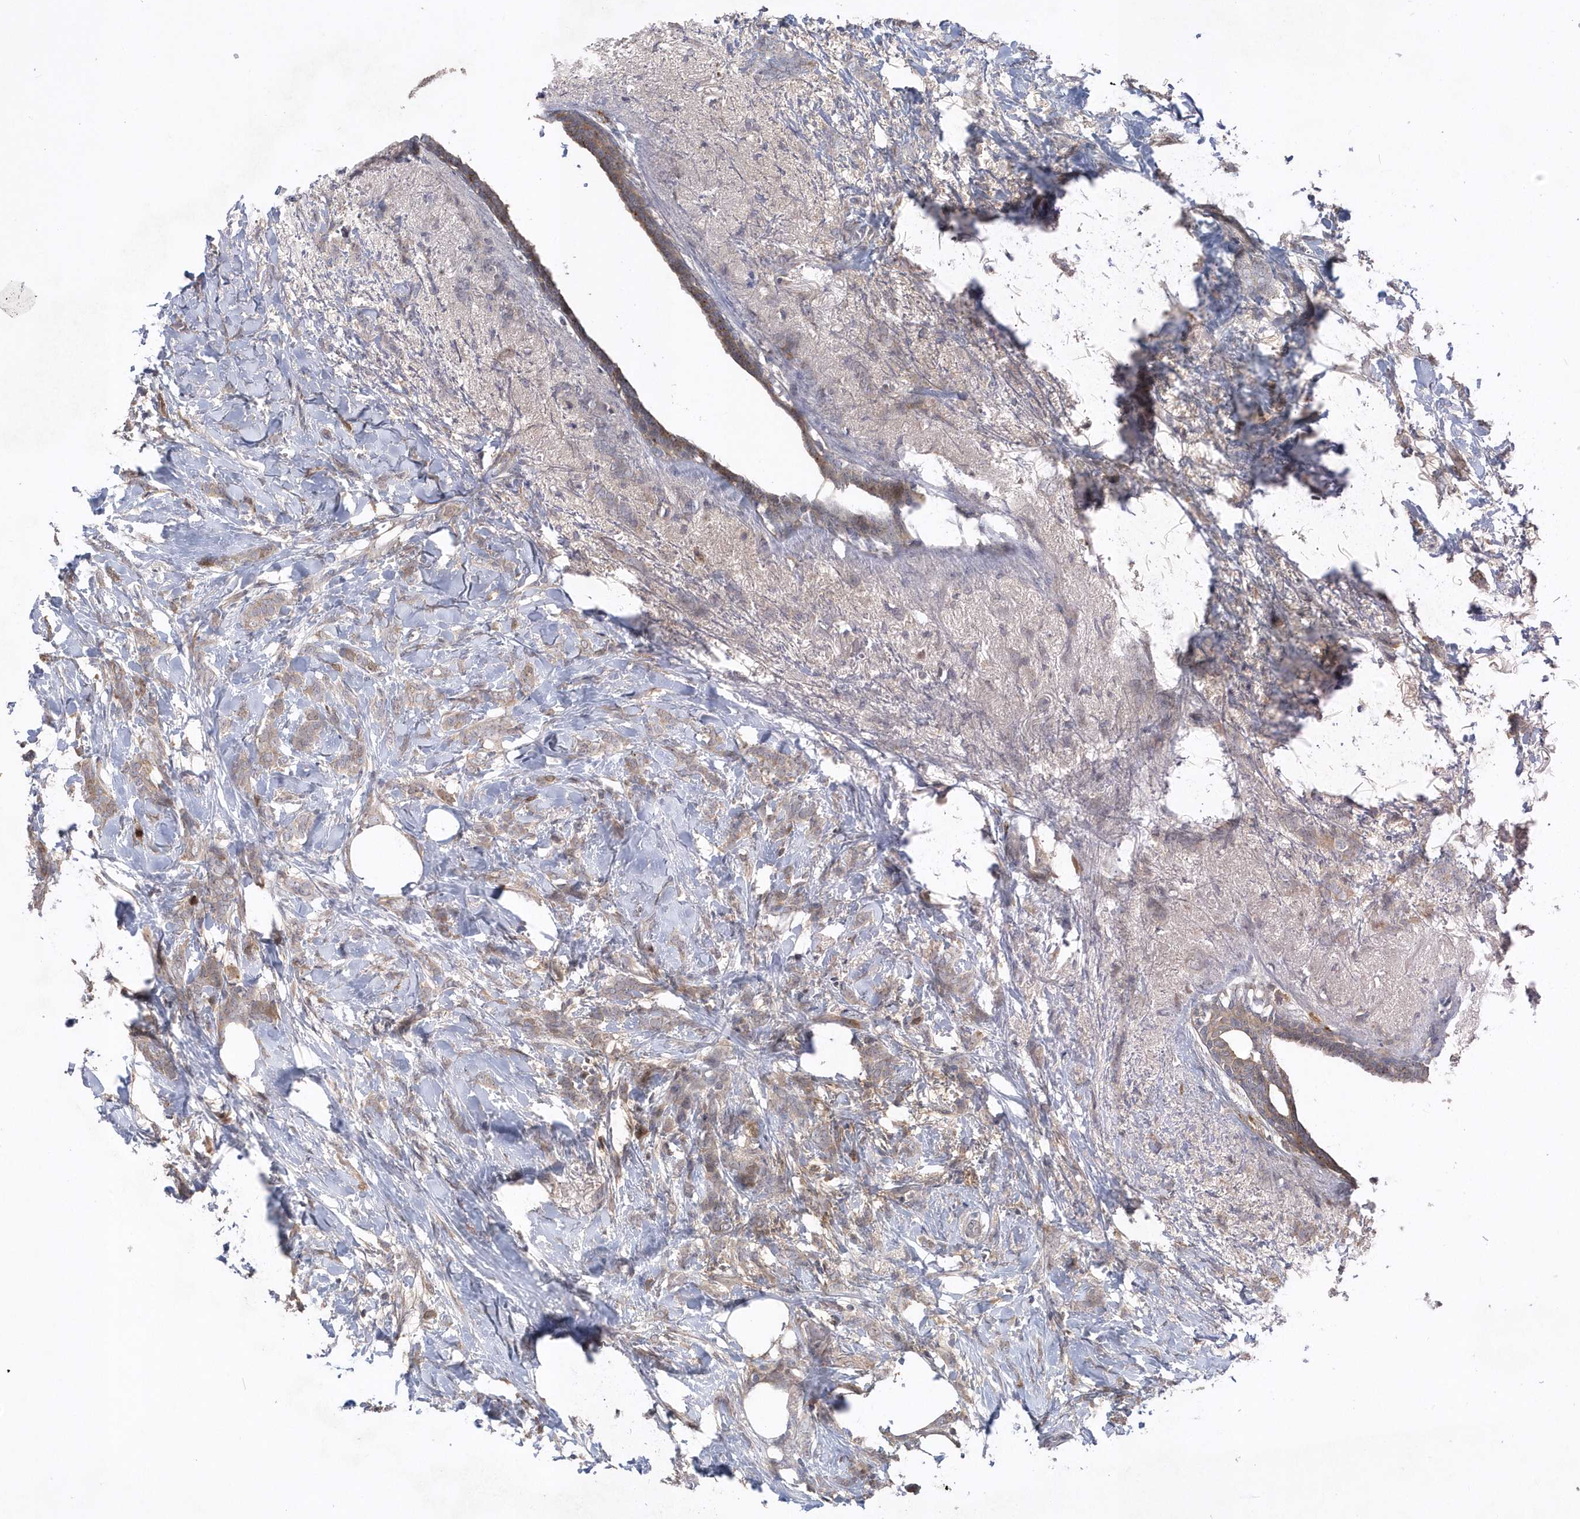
{"staining": {"intensity": "moderate", "quantity": ">75%", "location": "cytoplasmic/membranous"}, "tissue": "breast cancer", "cell_type": "Tumor cells", "image_type": "cancer", "snomed": [{"axis": "morphology", "description": "Lobular carcinoma, in situ"}, {"axis": "morphology", "description": "Lobular carcinoma"}, {"axis": "topography", "description": "Breast"}], "caption": "Moderate cytoplasmic/membranous staining is identified in approximately >75% of tumor cells in breast cancer.", "gene": "TRAIP", "patient": {"sex": "female", "age": 41}}